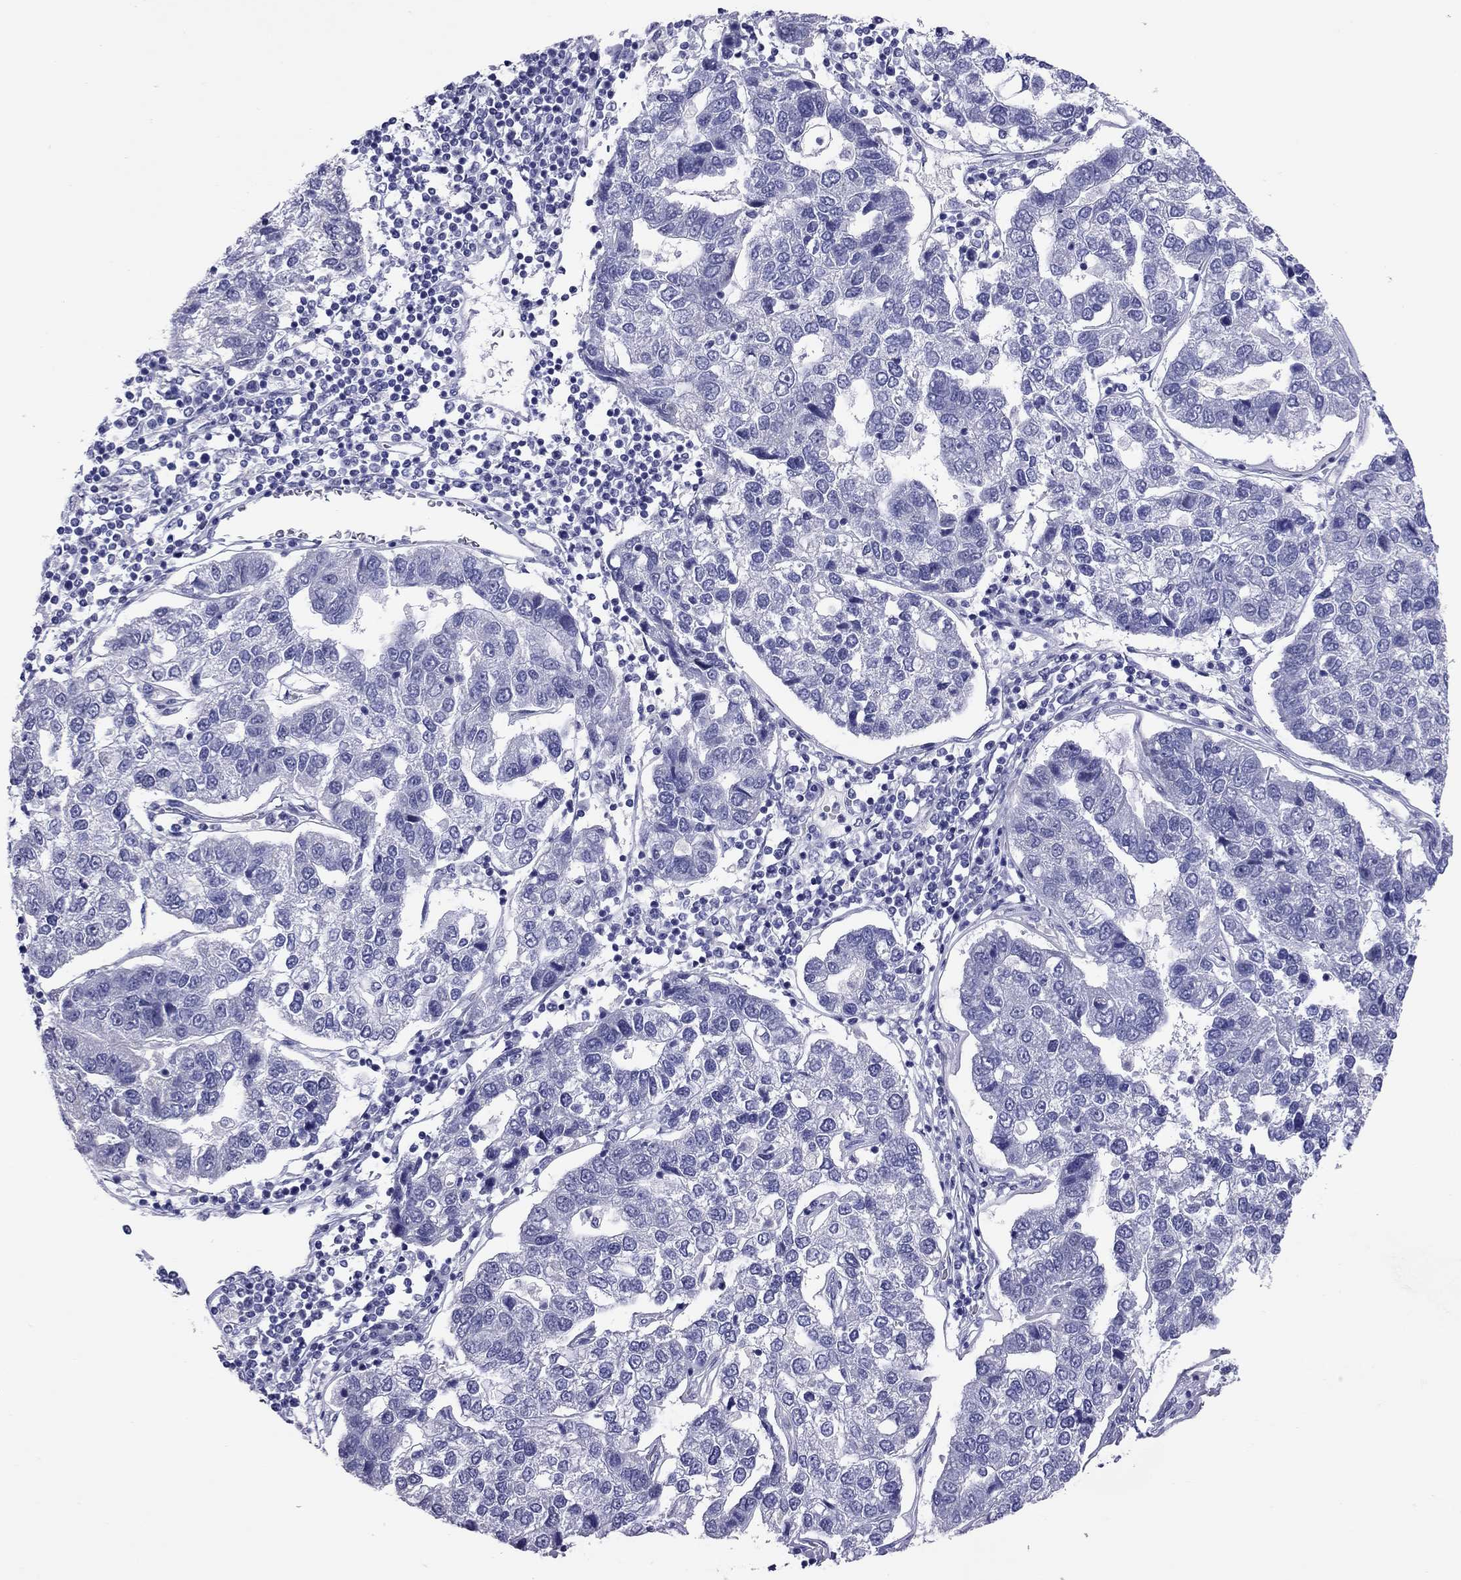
{"staining": {"intensity": "negative", "quantity": "none", "location": "none"}, "tissue": "pancreatic cancer", "cell_type": "Tumor cells", "image_type": "cancer", "snomed": [{"axis": "morphology", "description": "Adenocarcinoma, NOS"}, {"axis": "topography", "description": "Pancreas"}], "caption": "High power microscopy image of an IHC photomicrograph of pancreatic cancer, revealing no significant positivity in tumor cells.", "gene": "ARMC12", "patient": {"sex": "female", "age": 61}}